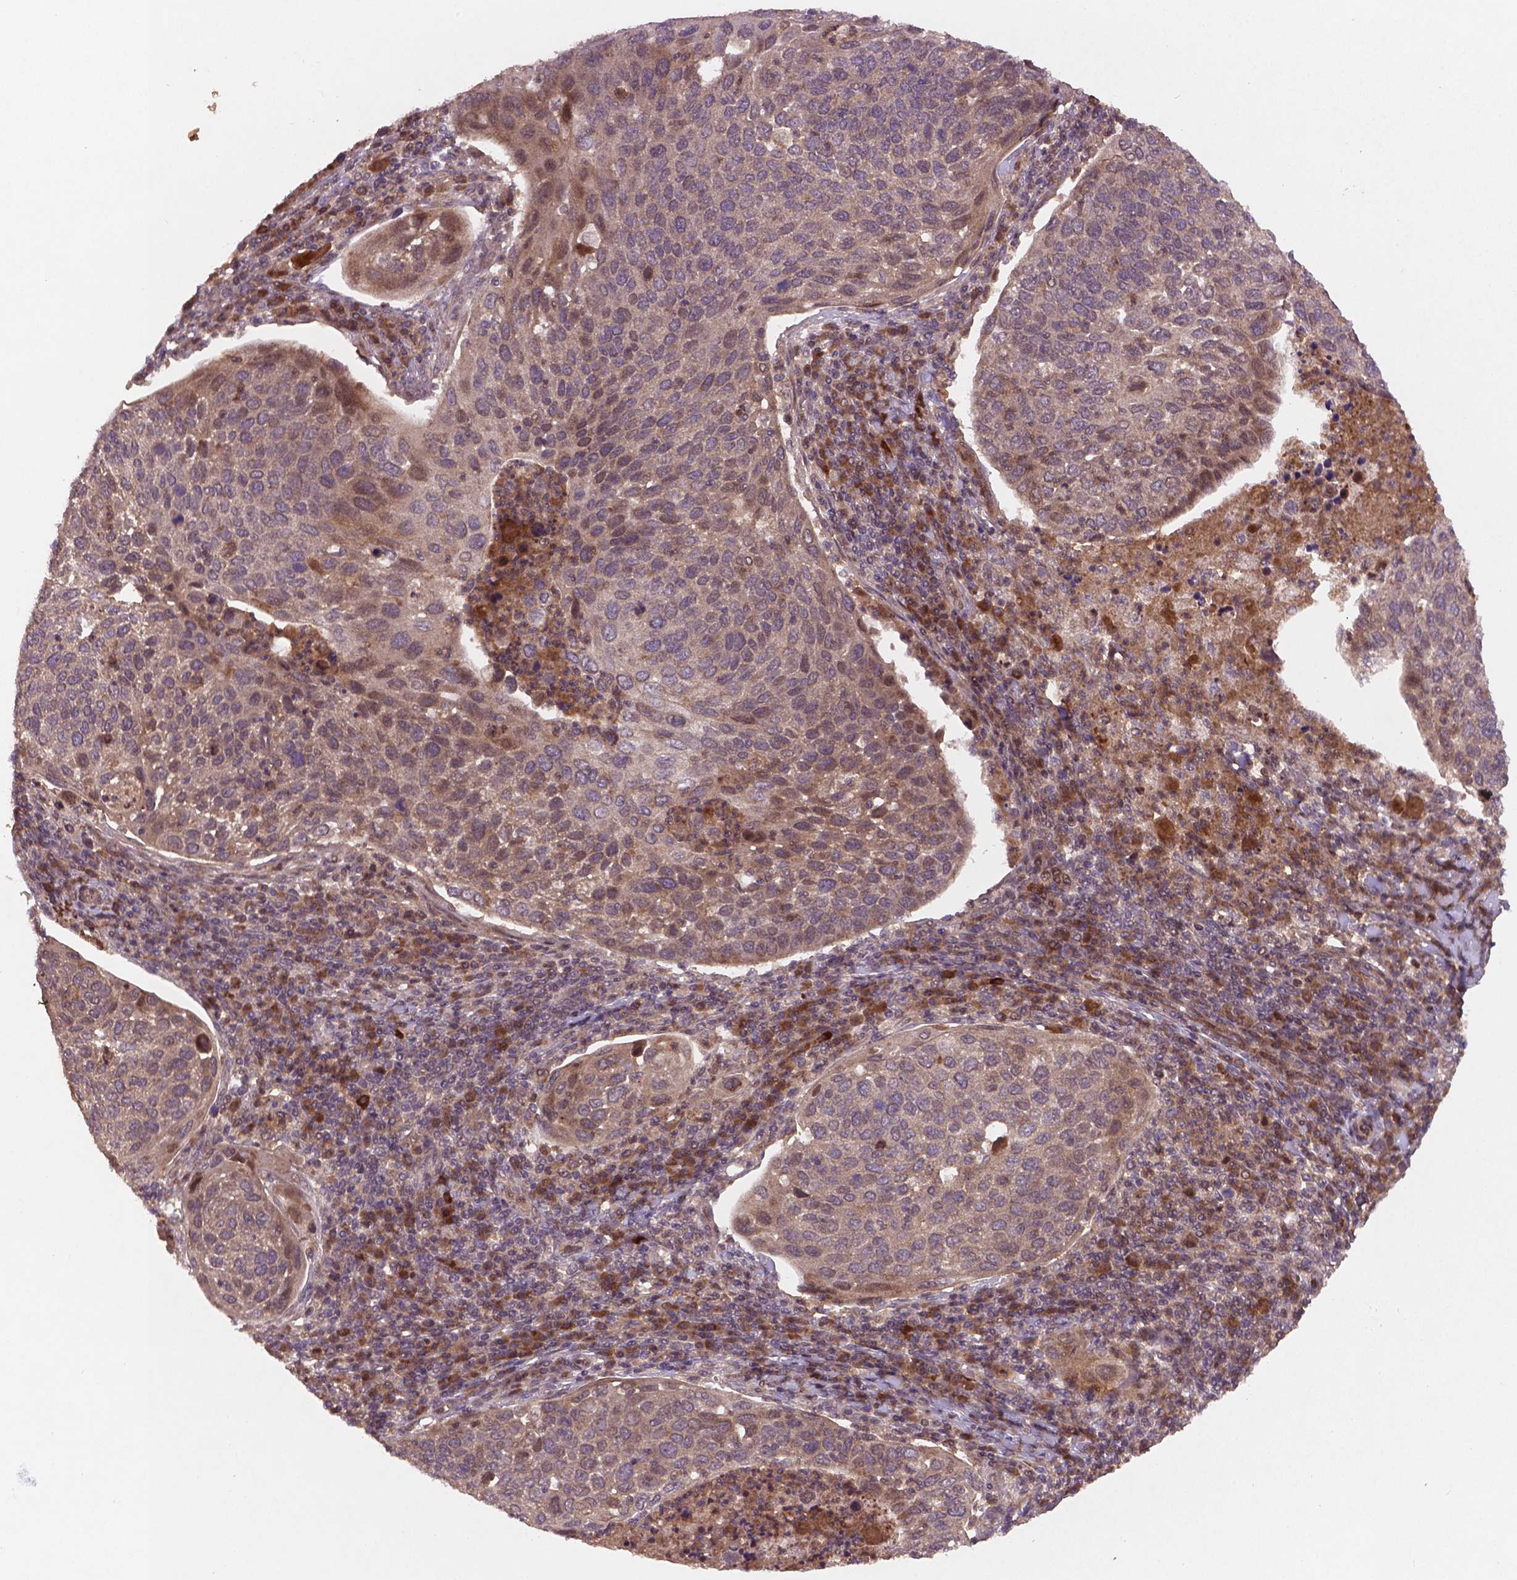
{"staining": {"intensity": "weak", "quantity": "<25%", "location": "cytoplasmic/membranous"}, "tissue": "cervical cancer", "cell_type": "Tumor cells", "image_type": "cancer", "snomed": [{"axis": "morphology", "description": "Squamous cell carcinoma, NOS"}, {"axis": "topography", "description": "Cervix"}], "caption": "DAB immunohistochemical staining of human cervical squamous cell carcinoma demonstrates no significant staining in tumor cells.", "gene": "NIPAL2", "patient": {"sex": "female", "age": 54}}